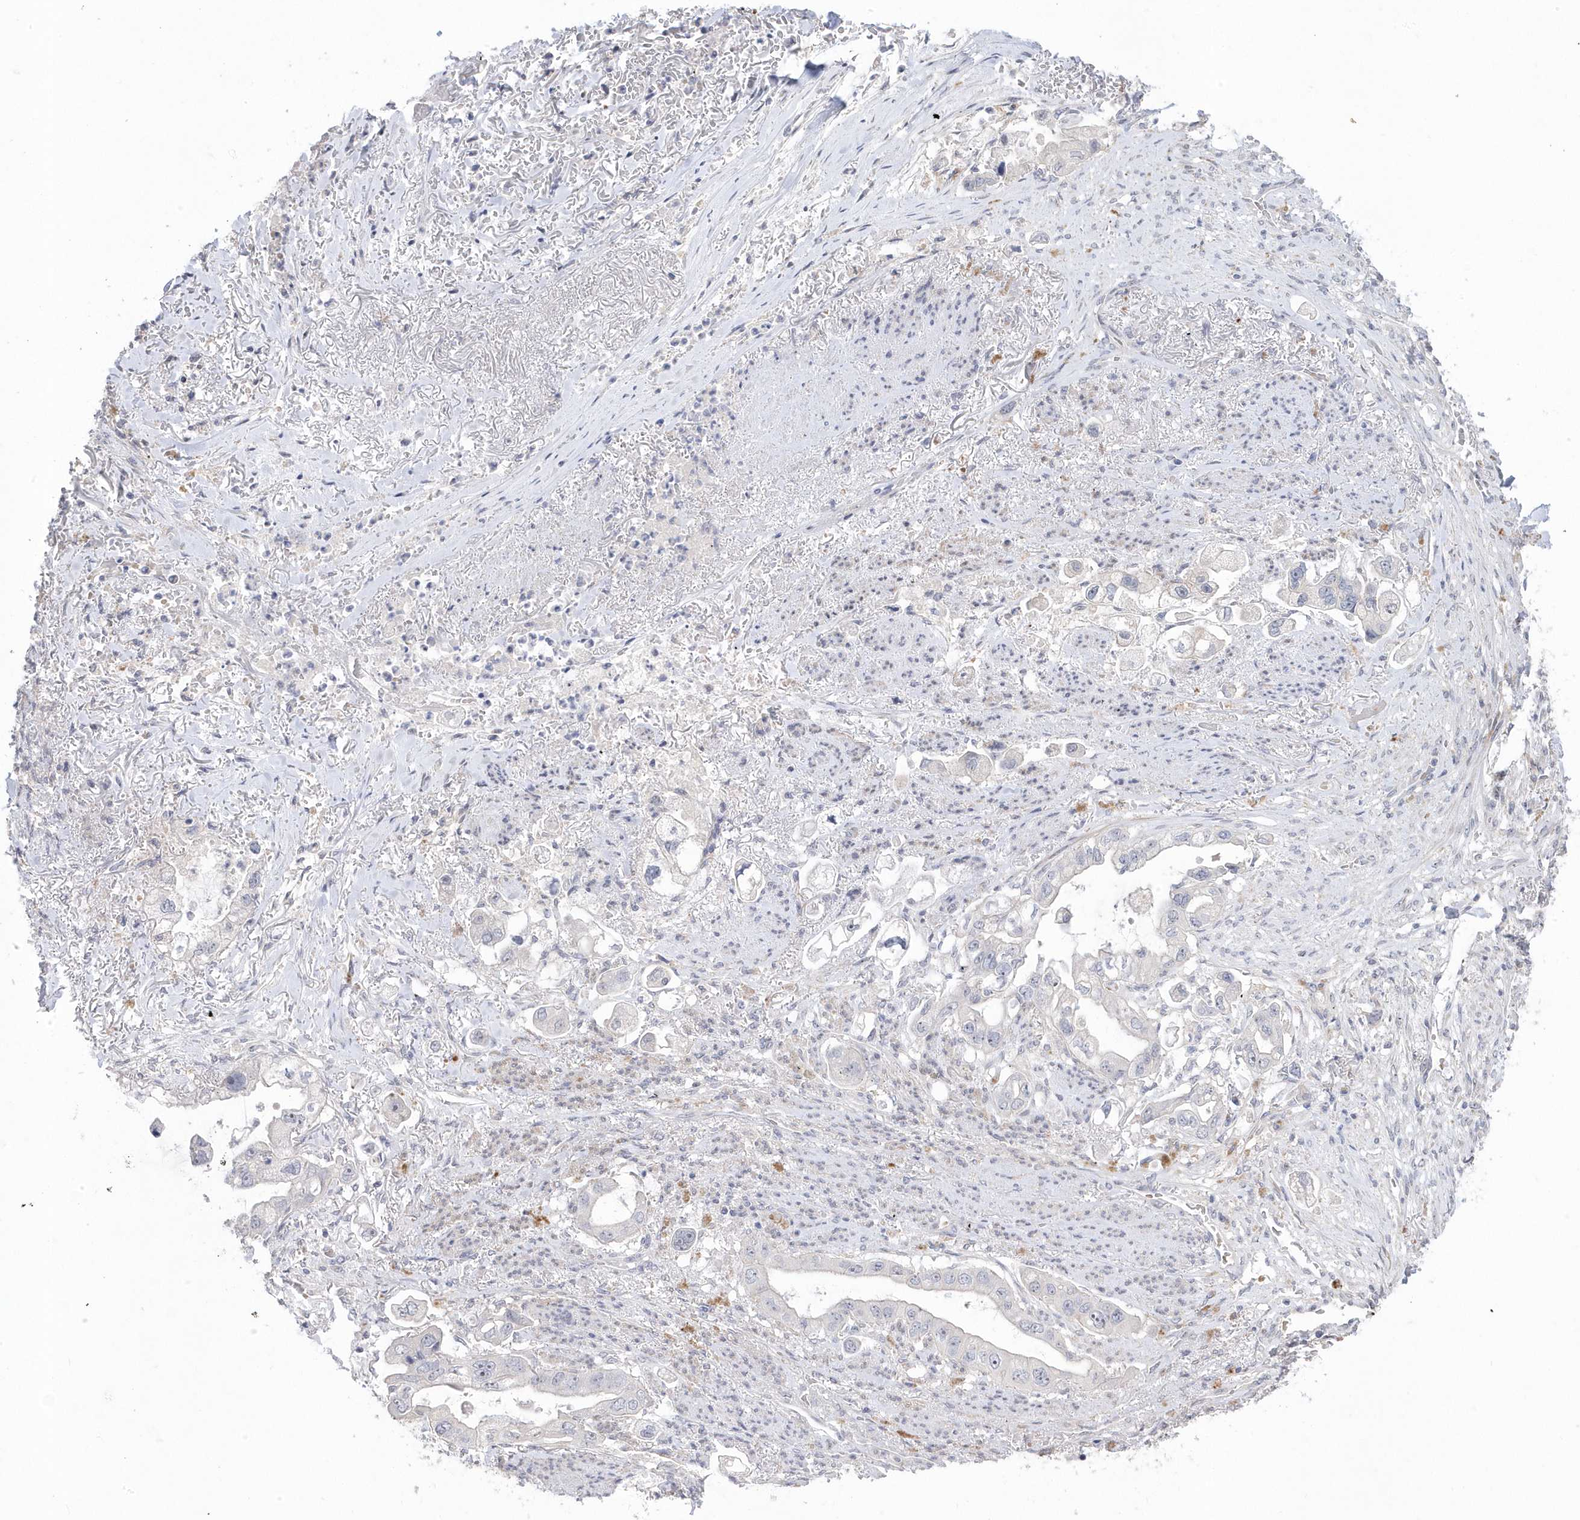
{"staining": {"intensity": "negative", "quantity": "none", "location": "none"}, "tissue": "stomach cancer", "cell_type": "Tumor cells", "image_type": "cancer", "snomed": [{"axis": "morphology", "description": "Adenocarcinoma, NOS"}, {"axis": "topography", "description": "Stomach"}], "caption": "Immunohistochemistry (IHC) of stomach adenocarcinoma exhibits no positivity in tumor cells. (Brightfield microscopy of DAB immunohistochemistry (IHC) at high magnification).", "gene": "GTPBP6", "patient": {"sex": "male", "age": 62}}